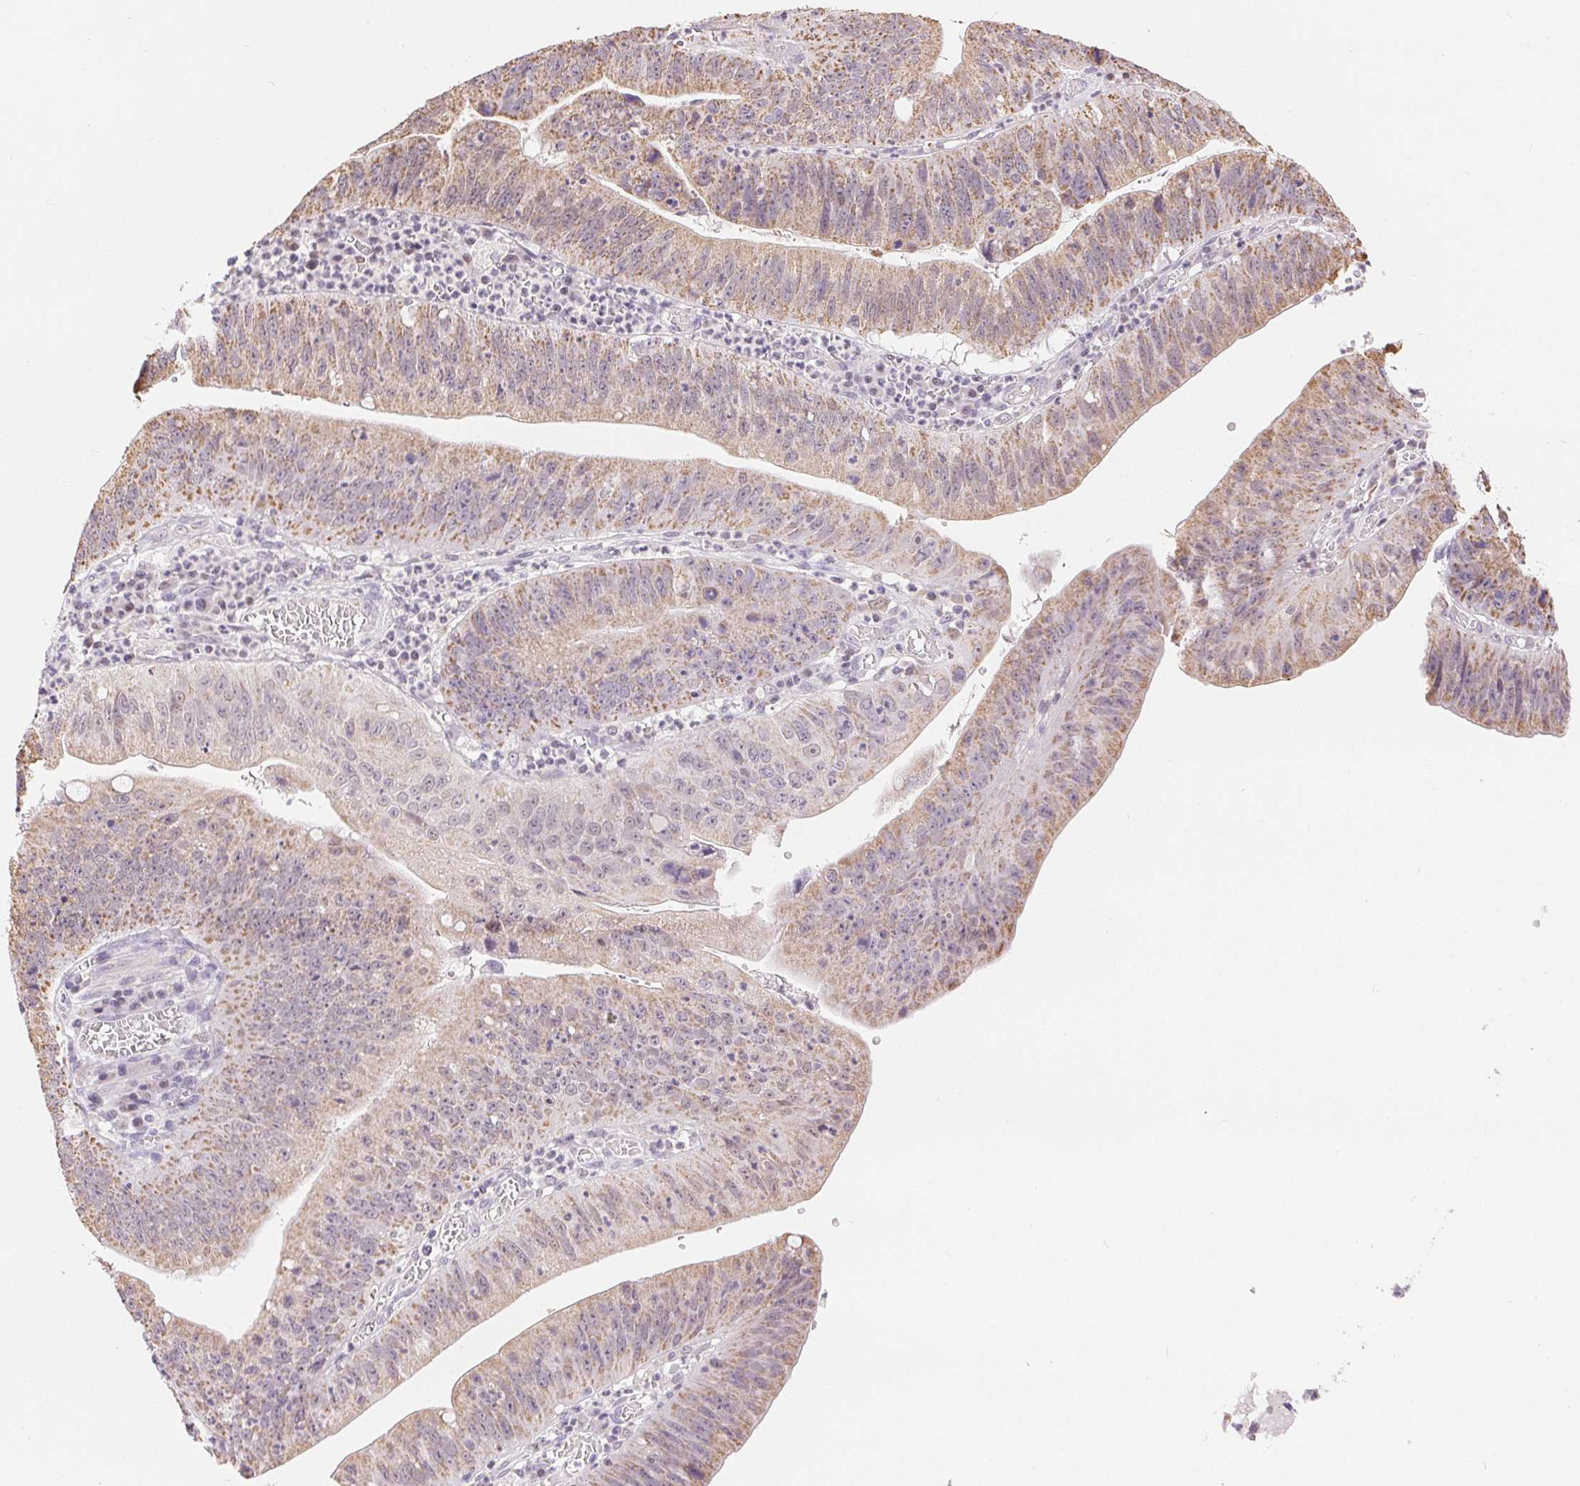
{"staining": {"intensity": "weak", "quantity": ">75%", "location": "cytoplasmic/membranous"}, "tissue": "stomach cancer", "cell_type": "Tumor cells", "image_type": "cancer", "snomed": [{"axis": "morphology", "description": "Adenocarcinoma, NOS"}, {"axis": "topography", "description": "Stomach"}], "caption": "Immunohistochemistry micrograph of human stomach adenocarcinoma stained for a protein (brown), which shows low levels of weak cytoplasmic/membranous expression in about >75% of tumor cells.", "gene": "POU2F2", "patient": {"sex": "male", "age": 59}}